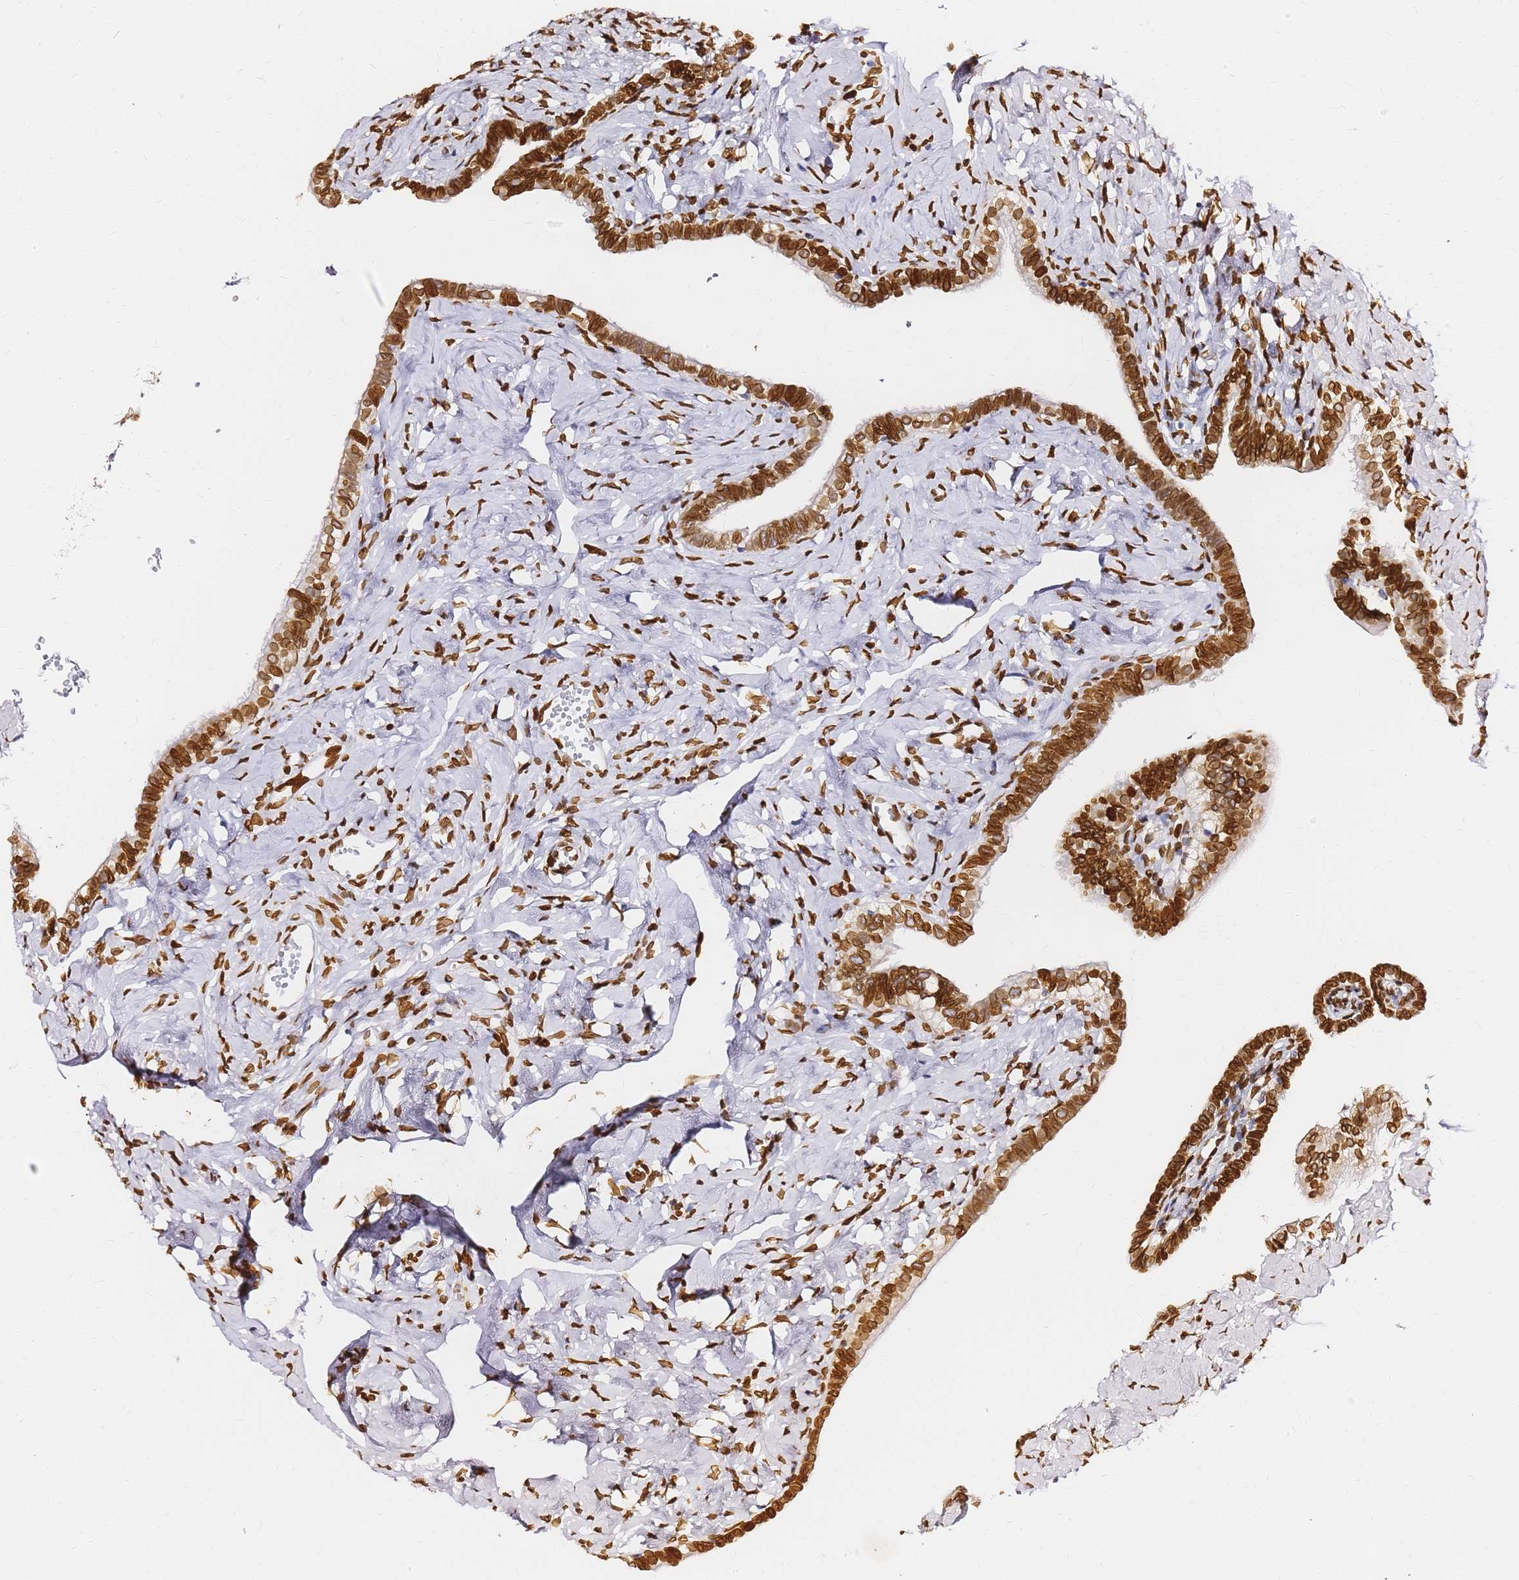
{"staining": {"intensity": "strong", "quantity": ">75%", "location": "cytoplasmic/membranous,nuclear"}, "tissue": "fallopian tube", "cell_type": "Glandular cells", "image_type": "normal", "snomed": [{"axis": "morphology", "description": "Normal tissue, NOS"}, {"axis": "topography", "description": "Fallopian tube"}], "caption": "Fallopian tube stained for a protein reveals strong cytoplasmic/membranous,nuclear positivity in glandular cells. (DAB (3,3'-diaminobenzidine) IHC with brightfield microscopy, high magnification).", "gene": "C6orf141", "patient": {"sex": "female", "age": 66}}